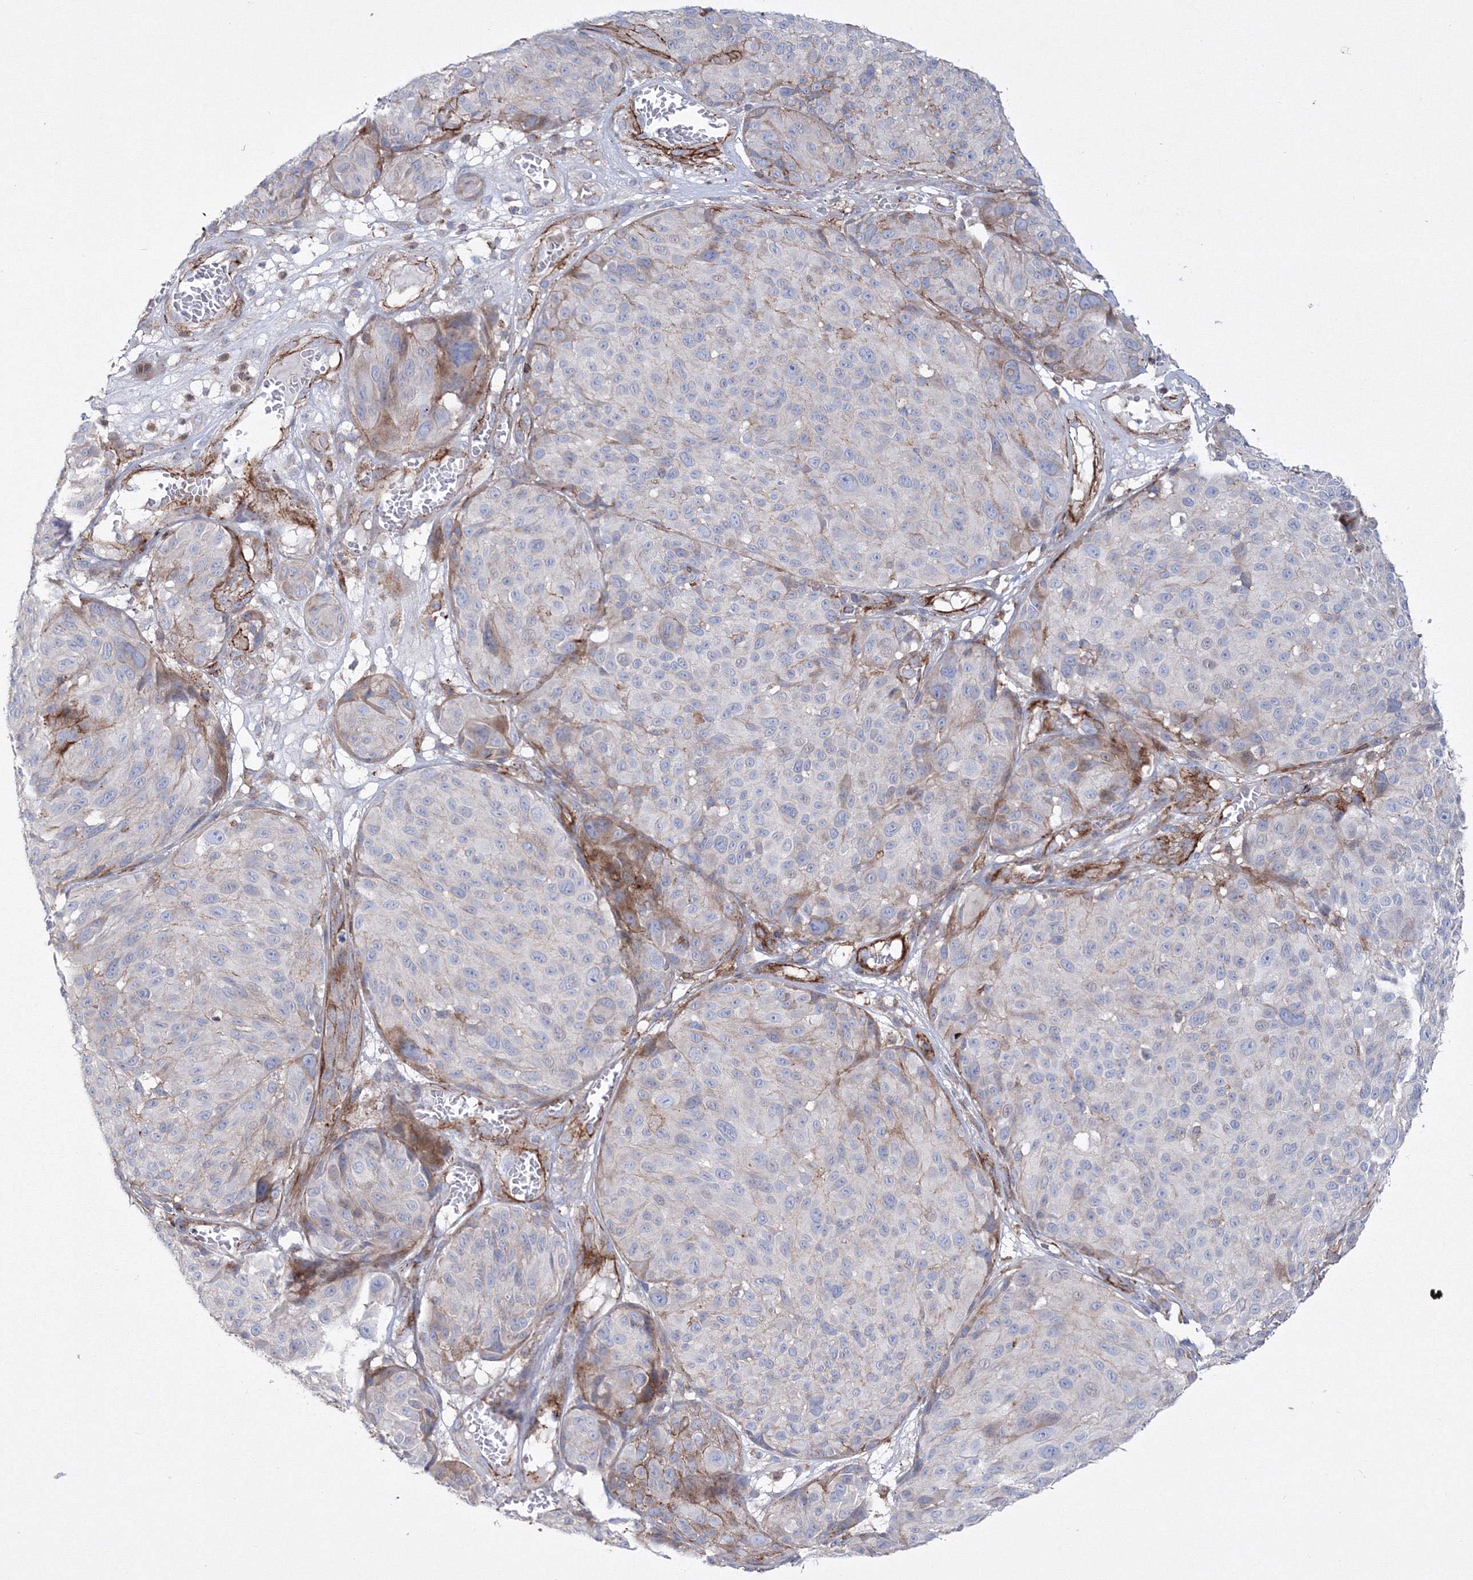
{"staining": {"intensity": "negative", "quantity": "none", "location": "none"}, "tissue": "melanoma", "cell_type": "Tumor cells", "image_type": "cancer", "snomed": [{"axis": "morphology", "description": "Malignant melanoma, NOS"}, {"axis": "topography", "description": "Skin"}], "caption": "Photomicrograph shows no protein expression in tumor cells of malignant melanoma tissue.", "gene": "GPR82", "patient": {"sex": "male", "age": 83}}